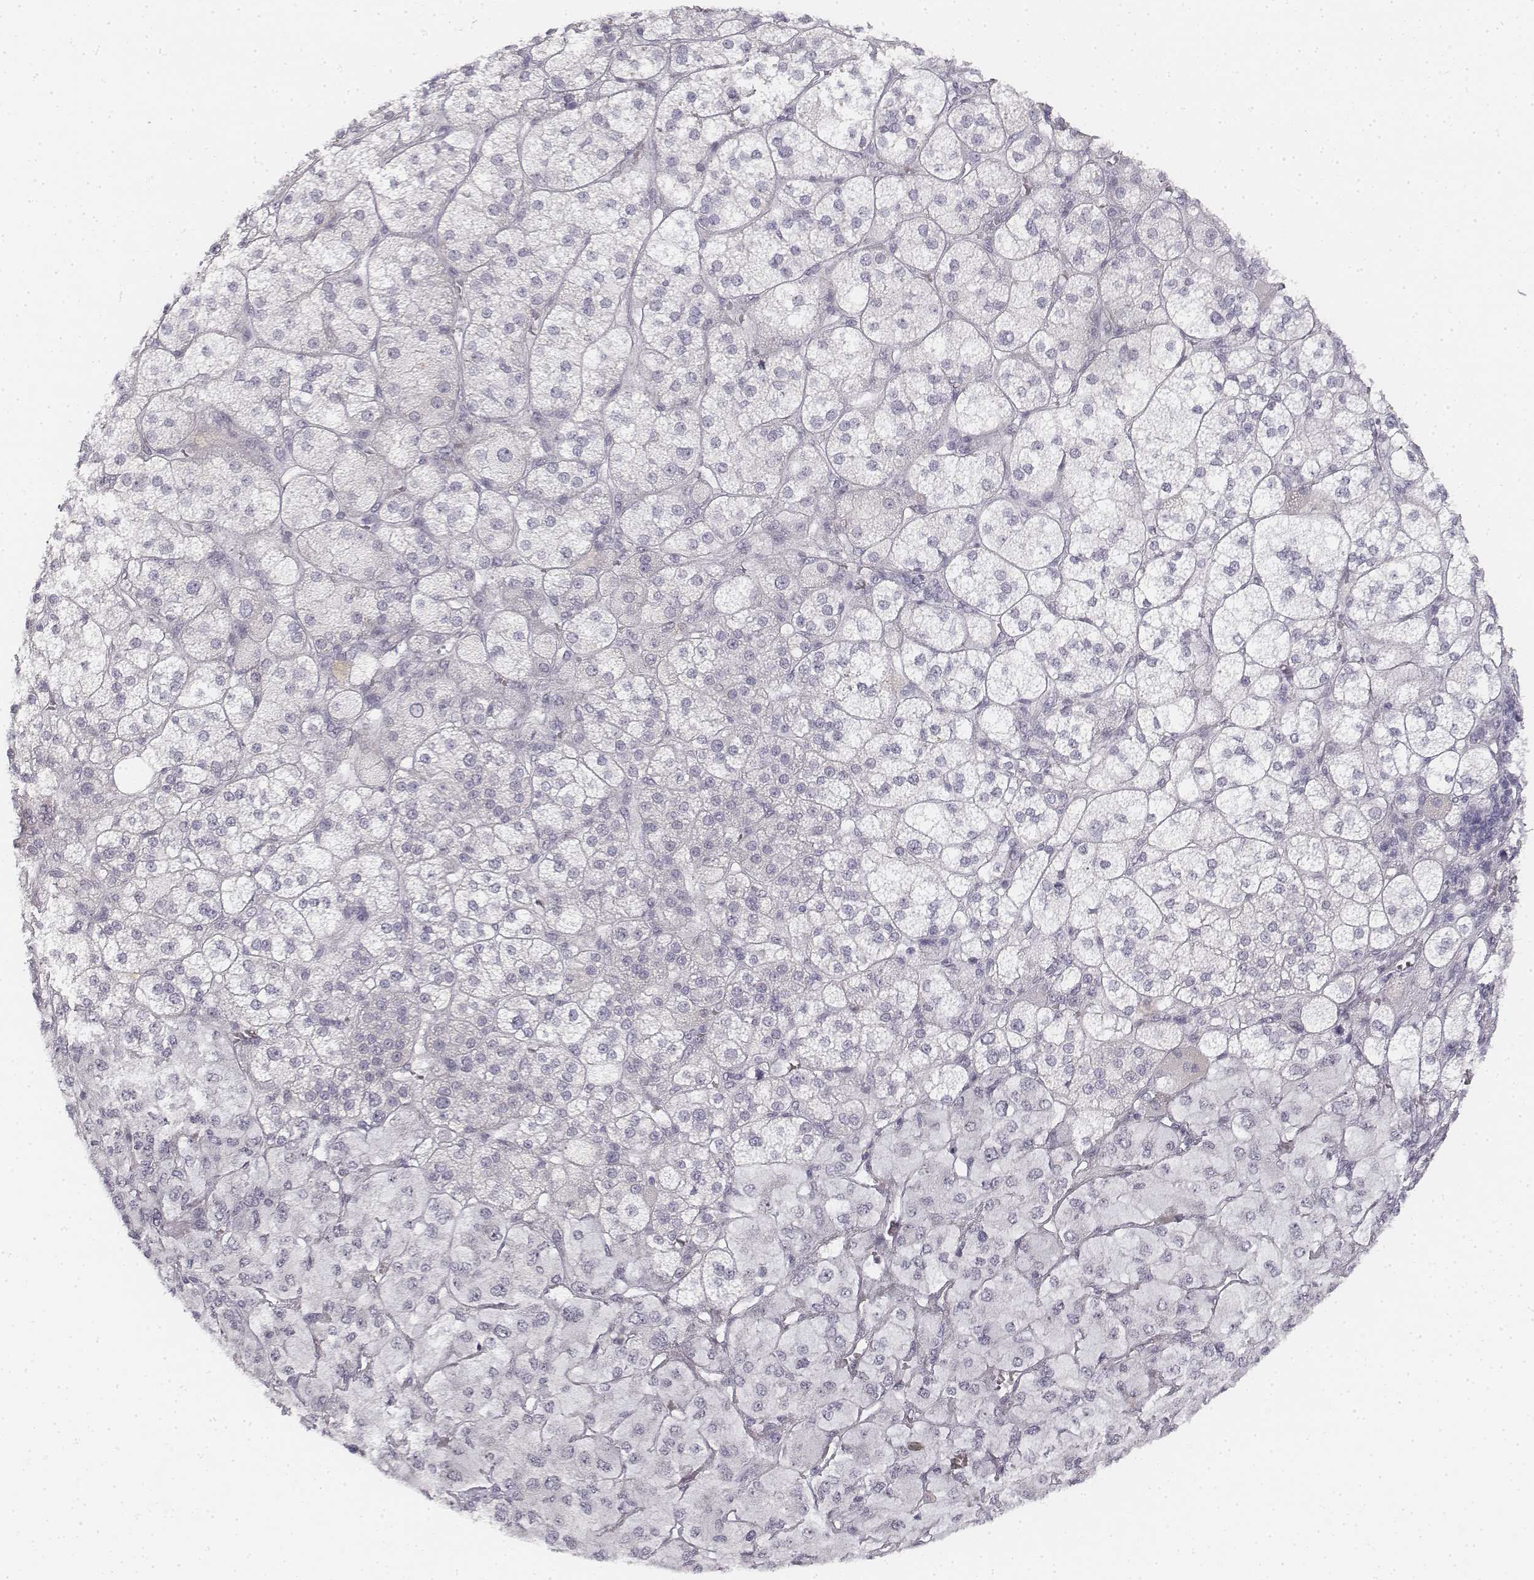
{"staining": {"intensity": "negative", "quantity": "none", "location": "none"}, "tissue": "adrenal gland", "cell_type": "Glandular cells", "image_type": "normal", "snomed": [{"axis": "morphology", "description": "Normal tissue, NOS"}, {"axis": "topography", "description": "Adrenal gland"}], "caption": "The histopathology image exhibits no staining of glandular cells in normal adrenal gland. (DAB immunohistochemistry (IHC) visualized using brightfield microscopy, high magnification).", "gene": "KRTAP2", "patient": {"sex": "female", "age": 60}}